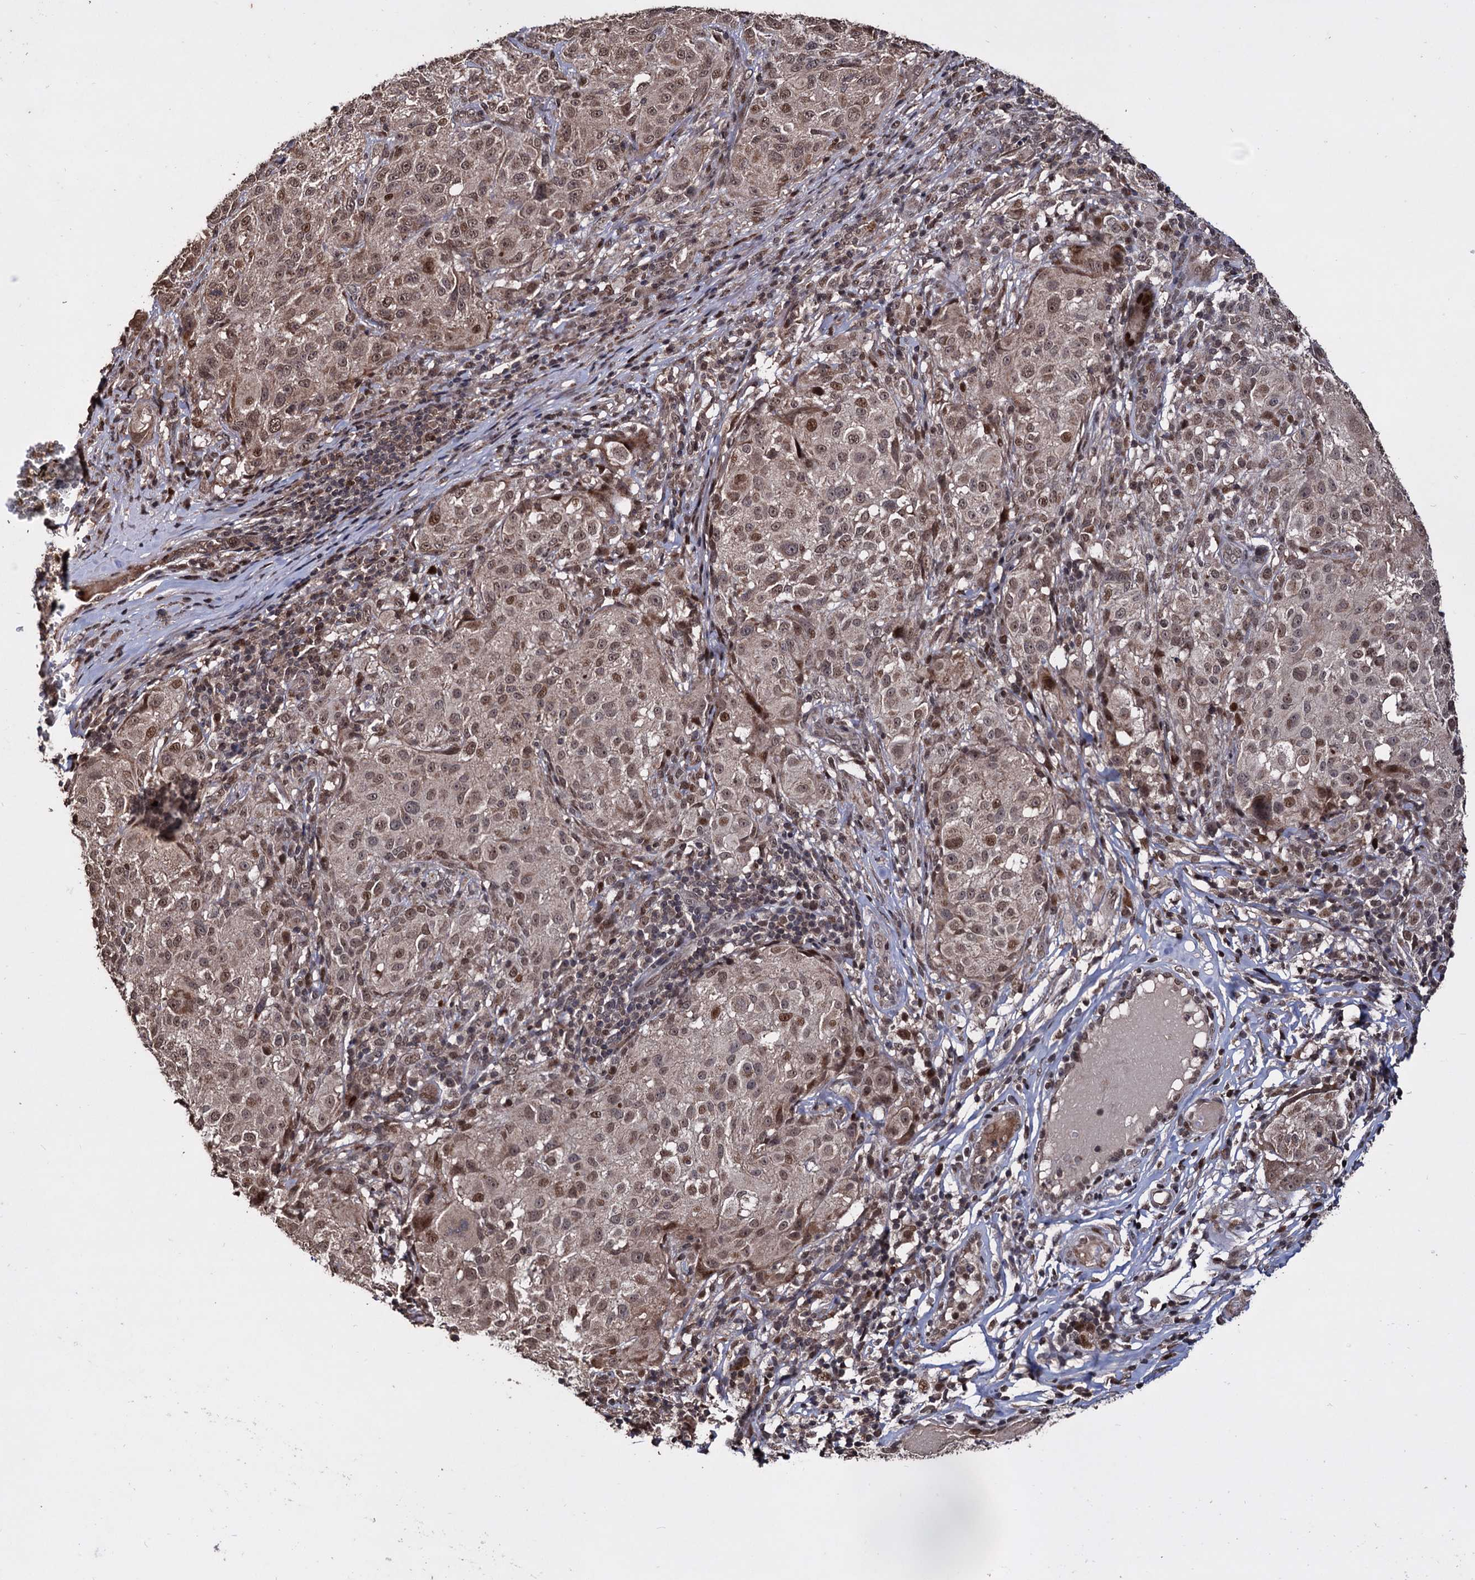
{"staining": {"intensity": "moderate", "quantity": "25%-75%", "location": "cytoplasmic/membranous,nuclear"}, "tissue": "melanoma", "cell_type": "Tumor cells", "image_type": "cancer", "snomed": [{"axis": "morphology", "description": "Necrosis, NOS"}, {"axis": "morphology", "description": "Malignant melanoma, NOS"}, {"axis": "topography", "description": "Skin"}], "caption": "Melanoma stained with DAB (3,3'-diaminobenzidine) immunohistochemistry (IHC) exhibits medium levels of moderate cytoplasmic/membranous and nuclear staining in approximately 25%-75% of tumor cells.", "gene": "KLF5", "patient": {"sex": "female", "age": 87}}